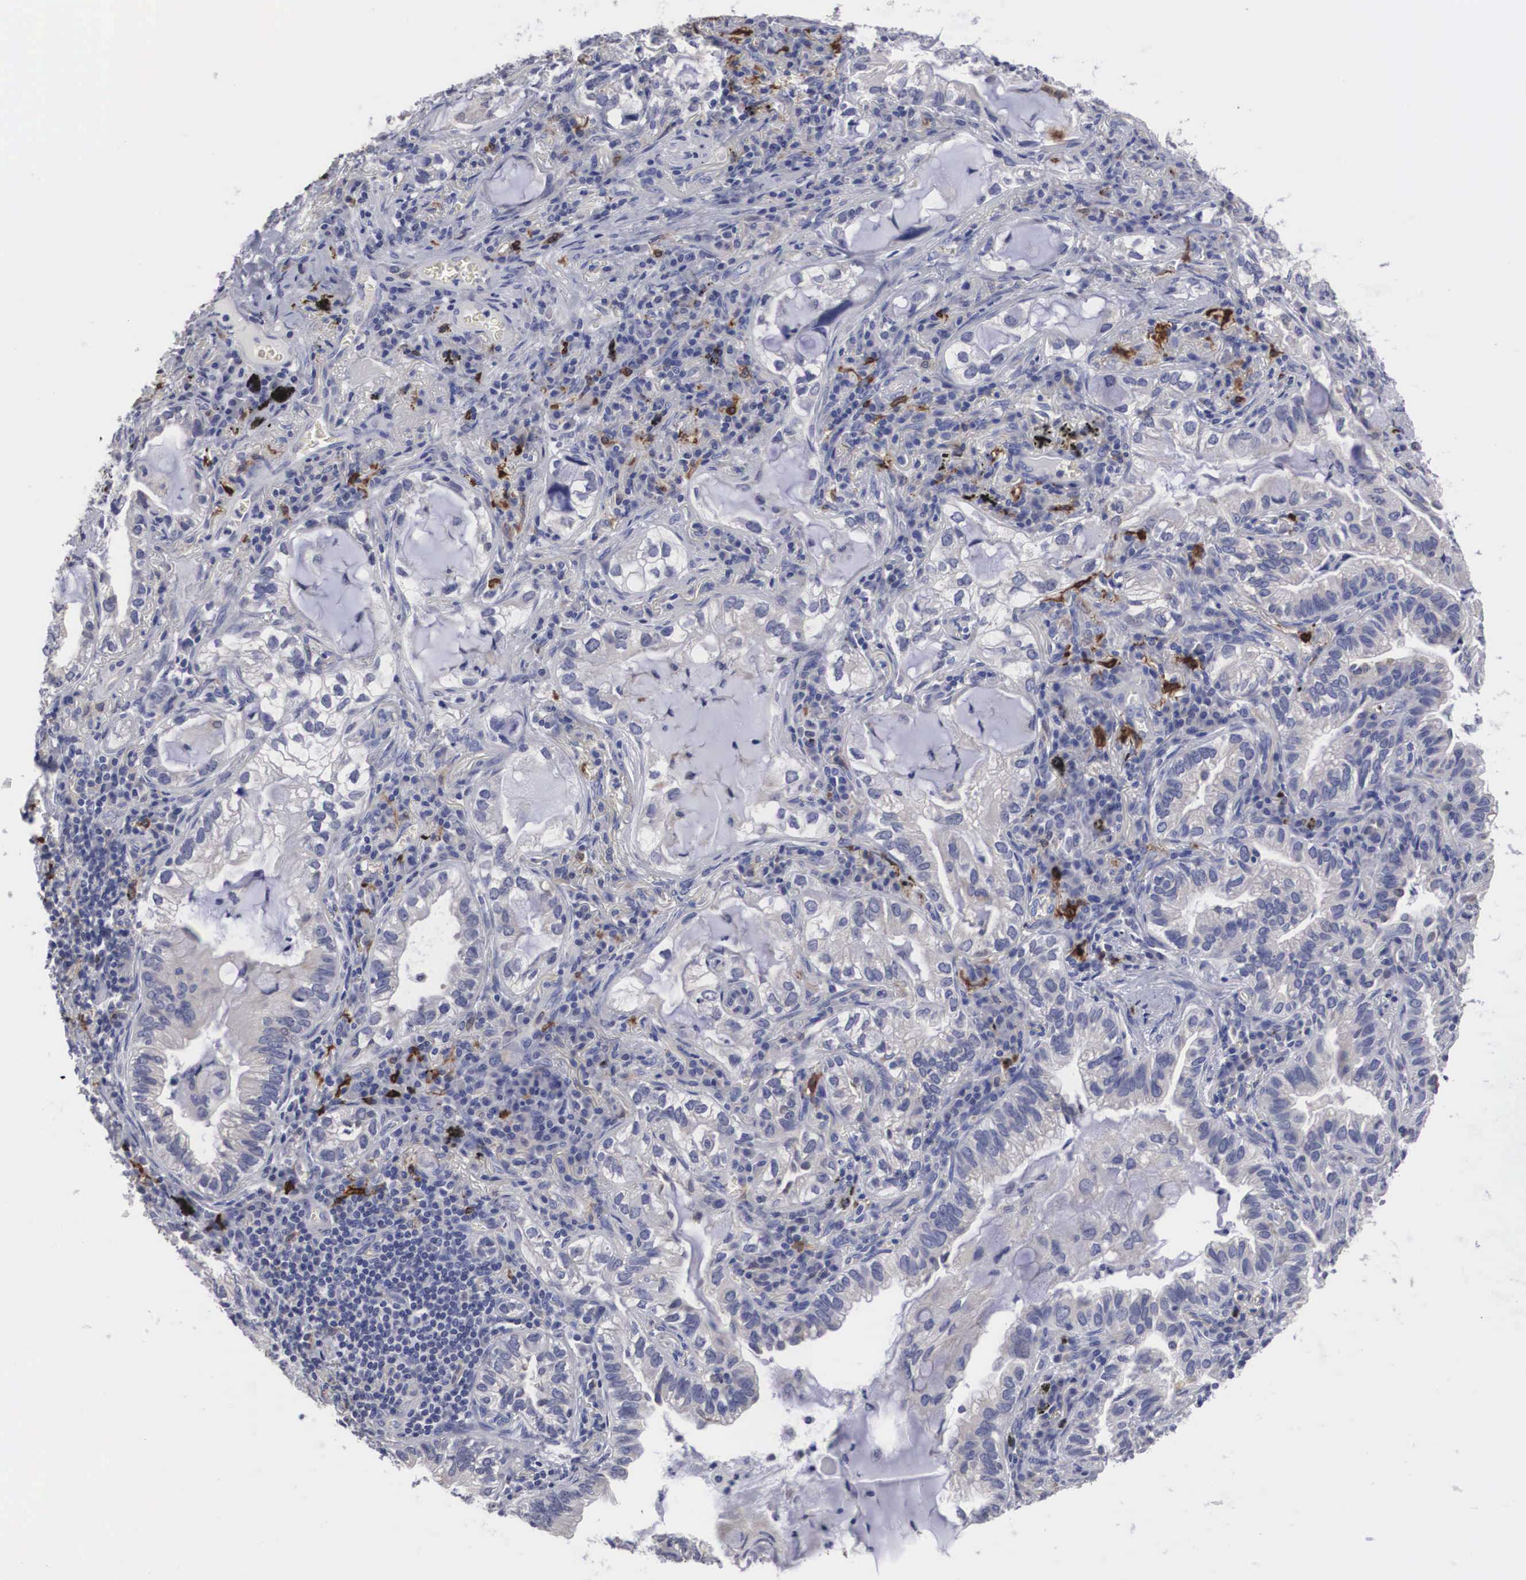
{"staining": {"intensity": "weak", "quantity": "25%-75%", "location": "cytoplasmic/membranous"}, "tissue": "lung cancer", "cell_type": "Tumor cells", "image_type": "cancer", "snomed": [{"axis": "morphology", "description": "Adenocarcinoma, NOS"}, {"axis": "topography", "description": "Lung"}], "caption": "Lung cancer (adenocarcinoma) tissue exhibits weak cytoplasmic/membranous staining in approximately 25%-75% of tumor cells (IHC, brightfield microscopy, high magnification).", "gene": "HMOX1", "patient": {"sex": "female", "age": 50}}